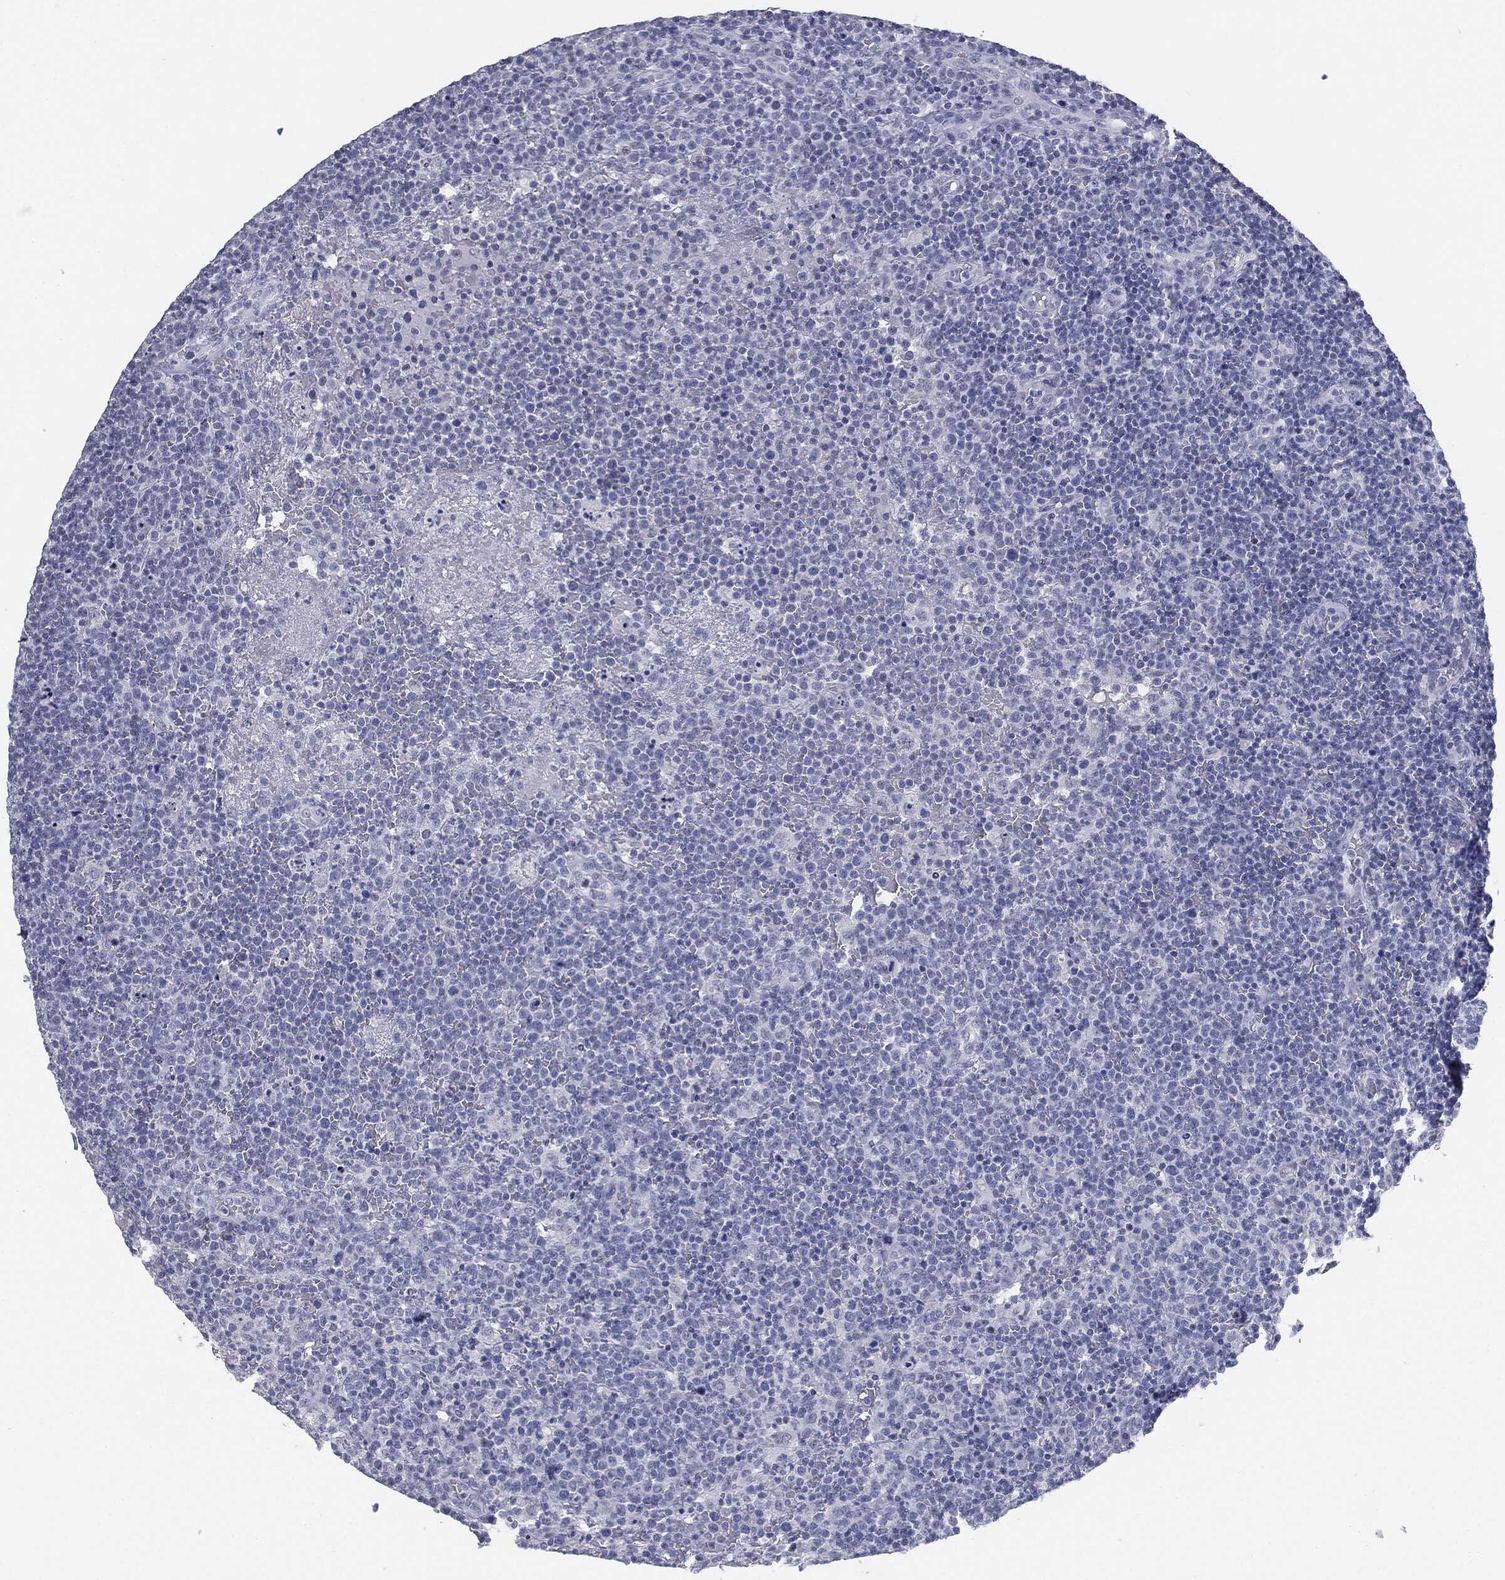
{"staining": {"intensity": "negative", "quantity": "none", "location": "none"}, "tissue": "lymphoma", "cell_type": "Tumor cells", "image_type": "cancer", "snomed": [{"axis": "morphology", "description": "Malignant lymphoma, non-Hodgkin's type, High grade"}, {"axis": "topography", "description": "Lymph node"}], "caption": "Lymphoma was stained to show a protein in brown. There is no significant expression in tumor cells.", "gene": "TPO", "patient": {"sex": "male", "age": 61}}